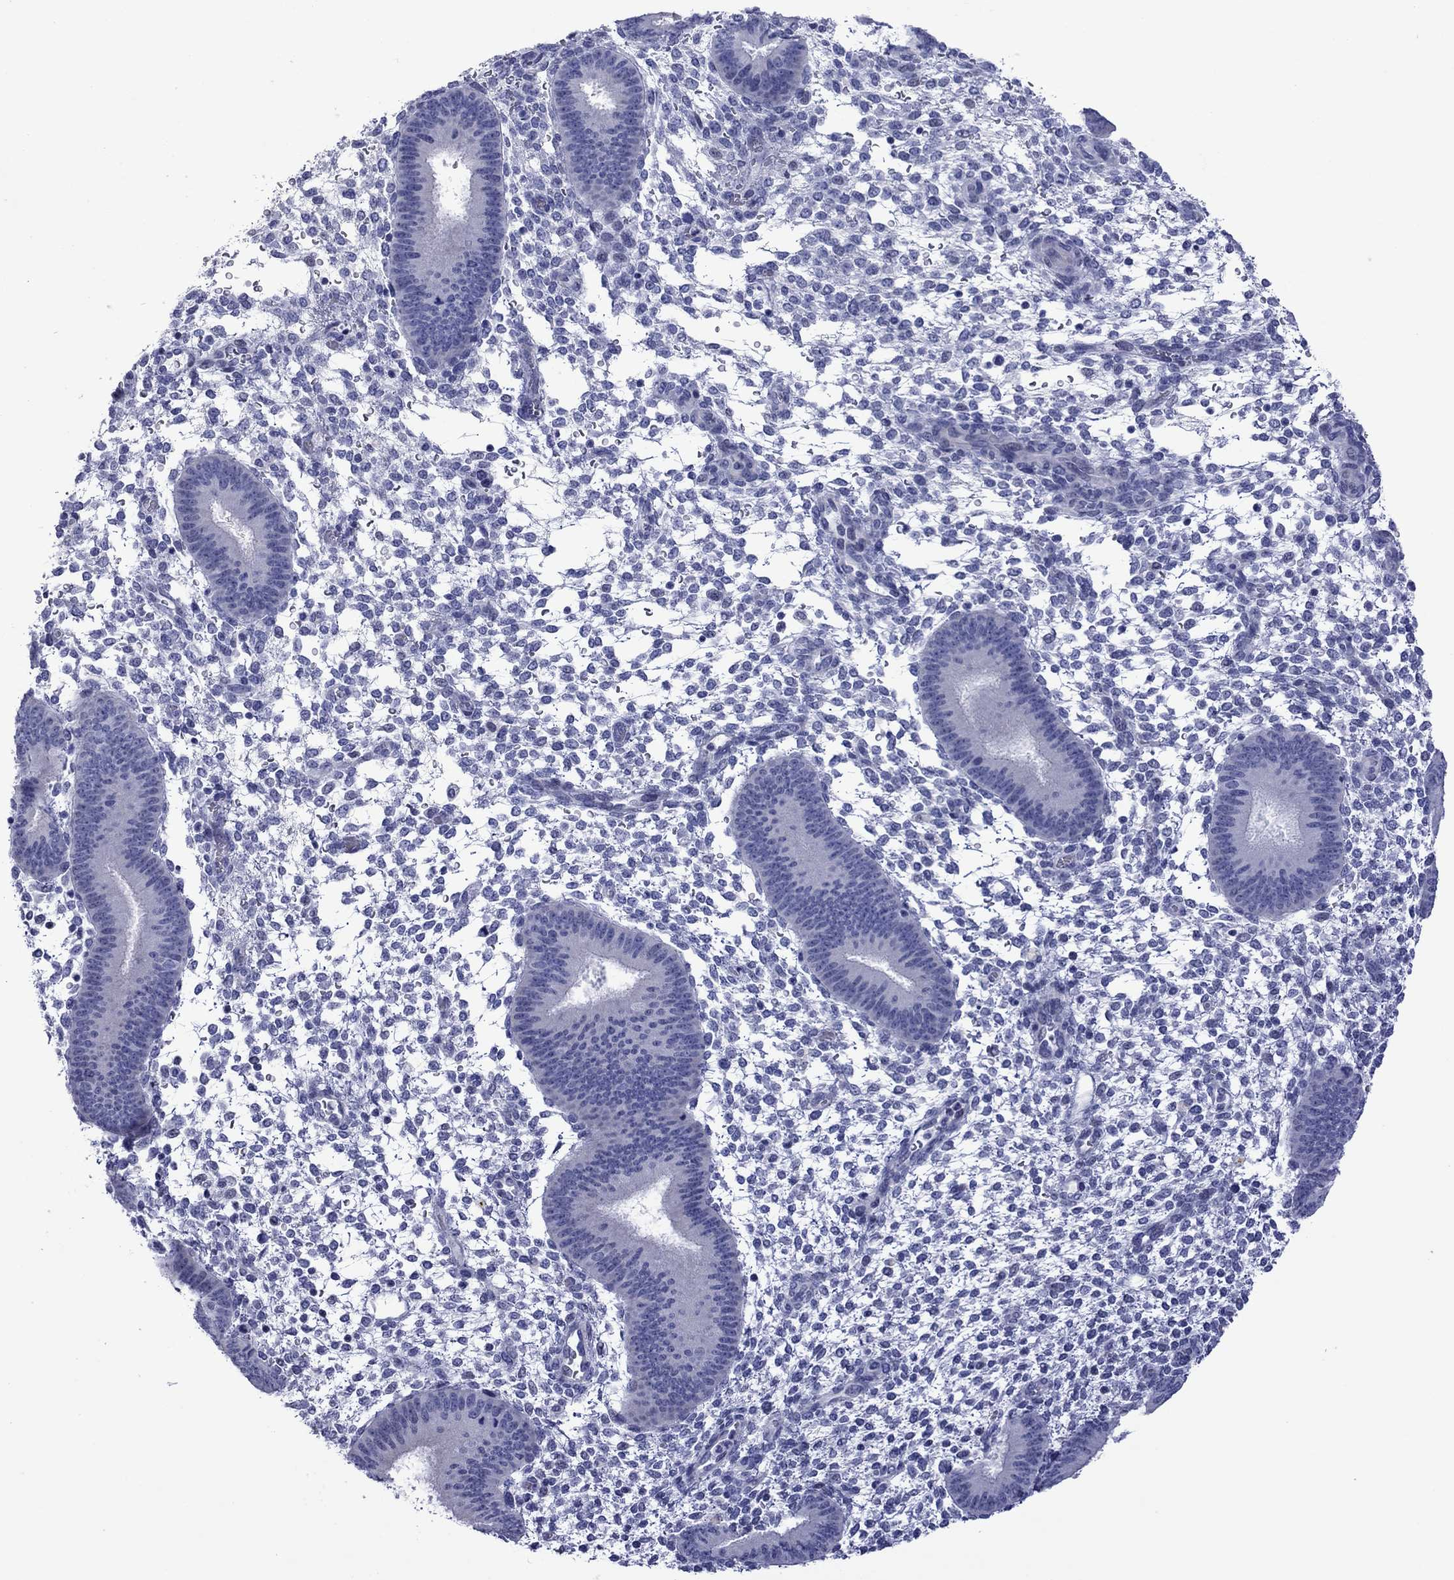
{"staining": {"intensity": "negative", "quantity": "none", "location": "none"}, "tissue": "endometrium", "cell_type": "Cells in endometrial stroma", "image_type": "normal", "snomed": [{"axis": "morphology", "description": "Normal tissue, NOS"}, {"axis": "topography", "description": "Endometrium"}], "caption": "DAB (3,3'-diaminobenzidine) immunohistochemical staining of unremarkable endometrium displays no significant positivity in cells in endometrial stroma. (Immunohistochemistry, brightfield microscopy, high magnification).", "gene": "PIWIL1", "patient": {"sex": "female", "age": 39}}